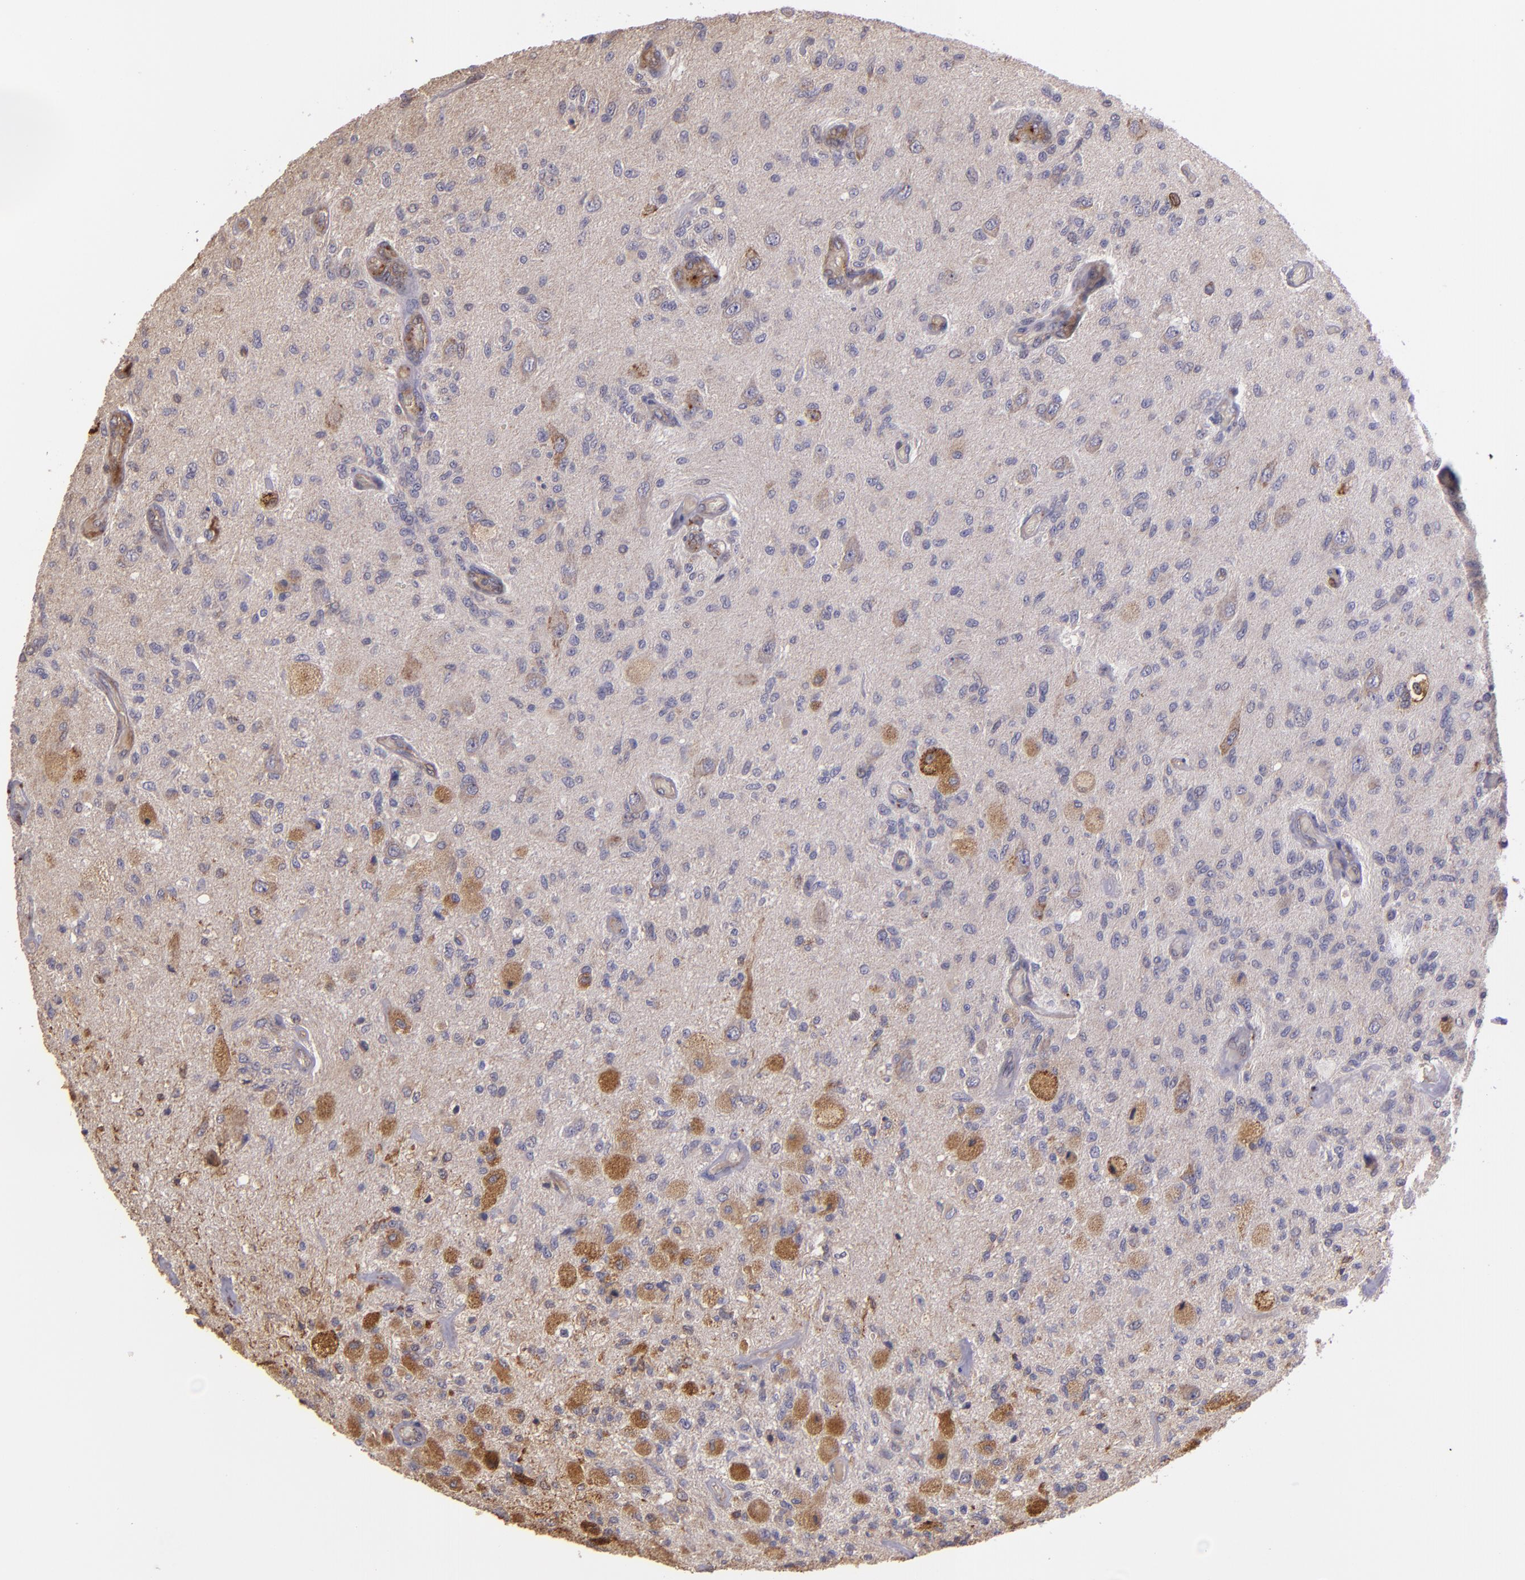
{"staining": {"intensity": "strong", "quantity": ">75%", "location": "cytoplasmic/membranous"}, "tissue": "glioma", "cell_type": "Tumor cells", "image_type": "cancer", "snomed": [{"axis": "morphology", "description": "Normal tissue, NOS"}, {"axis": "morphology", "description": "Glioma, malignant, High grade"}, {"axis": "topography", "description": "Cerebral cortex"}], "caption": "Immunohistochemical staining of human malignant high-grade glioma shows high levels of strong cytoplasmic/membranous protein staining in approximately >75% of tumor cells.", "gene": "ECE1", "patient": {"sex": "male", "age": 77}}